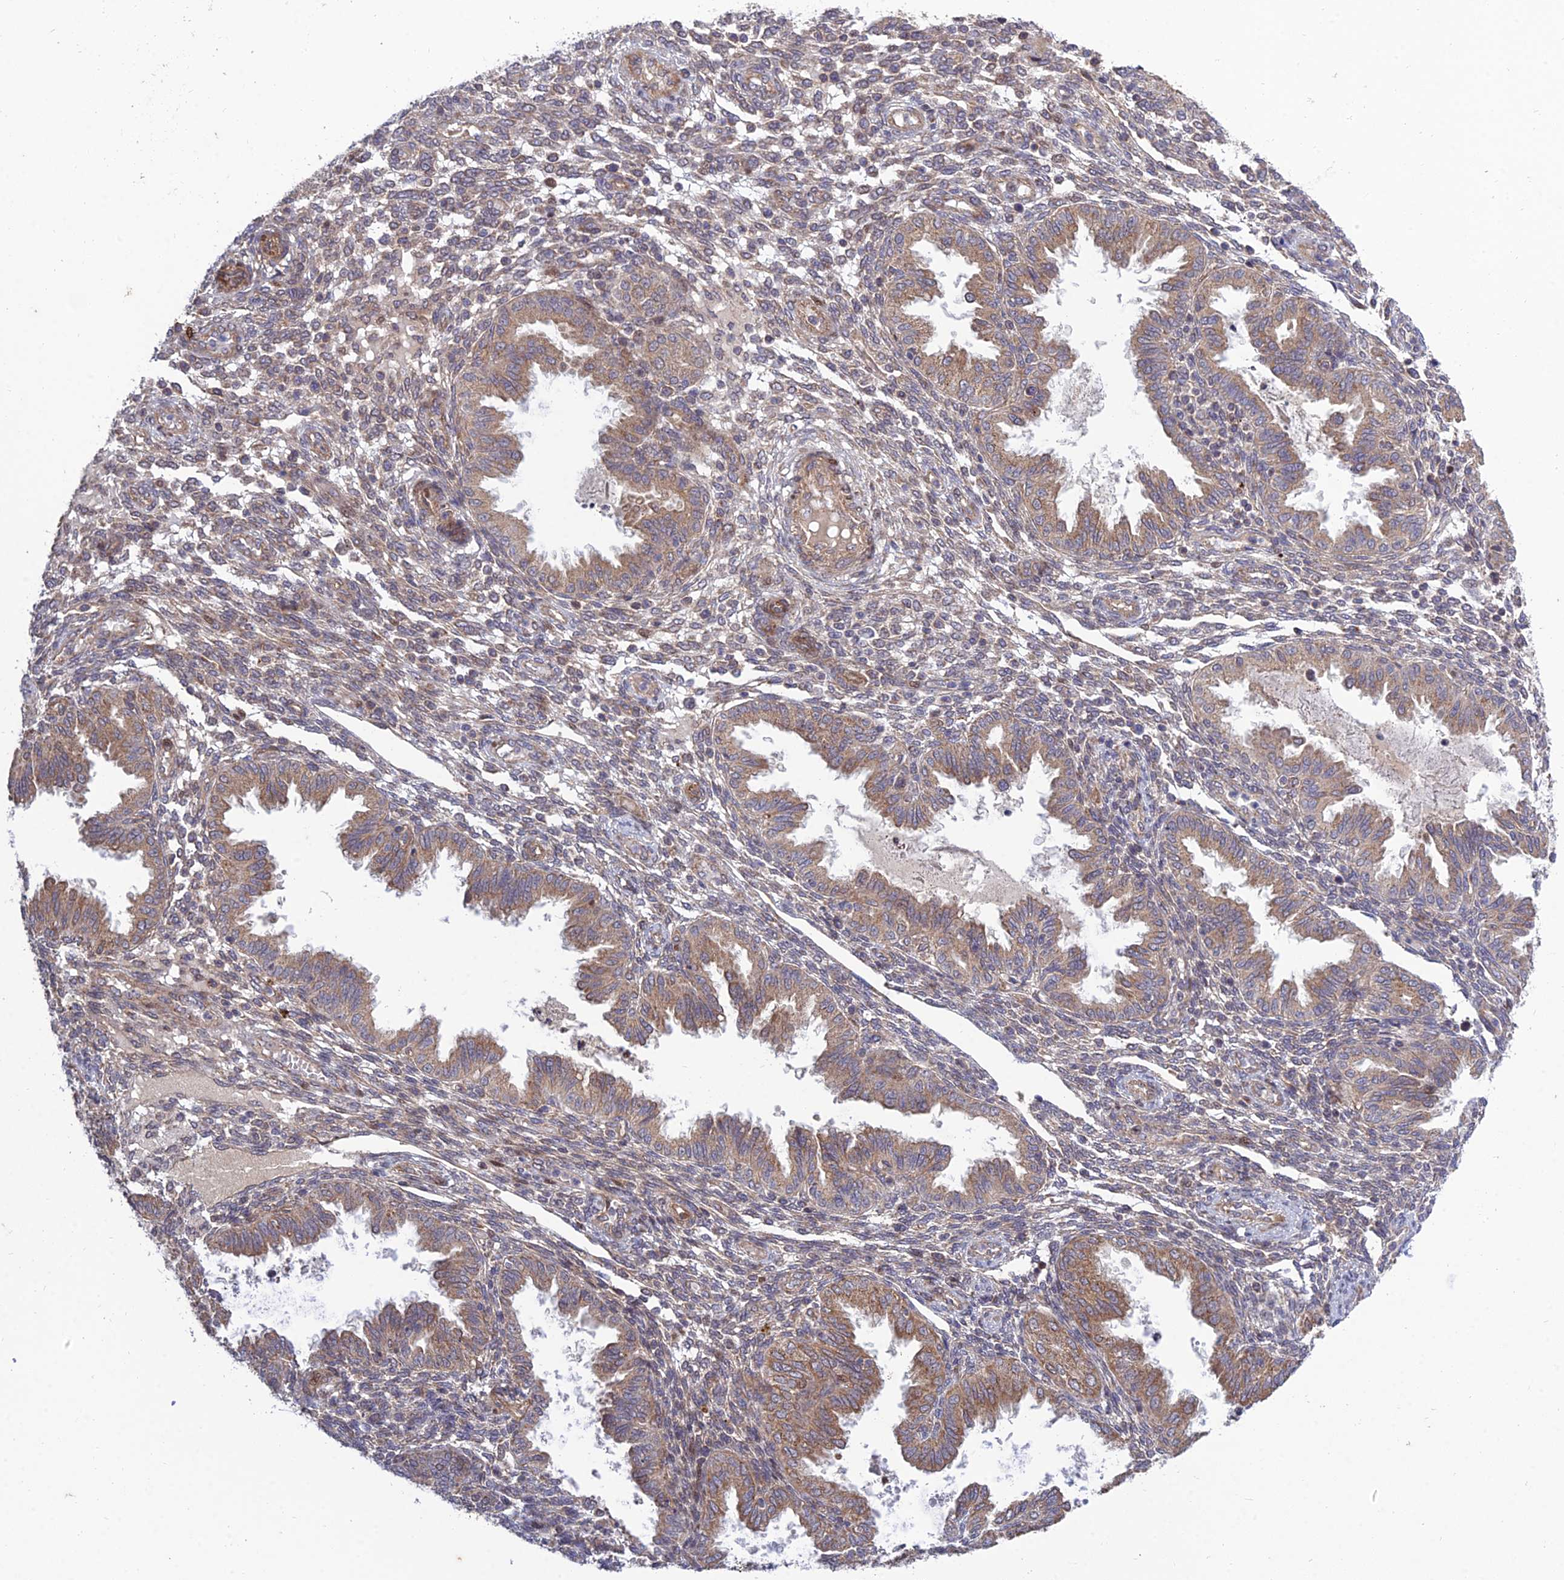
{"staining": {"intensity": "moderate", "quantity": "<25%", "location": "cytoplasmic/membranous"}, "tissue": "endometrium", "cell_type": "Cells in endometrial stroma", "image_type": "normal", "snomed": [{"axis": "morphology", "description": "Normal tissue, NOS"}, {"axis": "topography", "description": "Endometrium"}], "caption": "DAB immunohistochemical staining of benign endometrium reveals moderate cytoplasmic/membranous protein expression in approximately <25% of cells in endometrial stroma.", "gene": "PLEKHG2", "patient": {"sex": "female", "age": 33}}